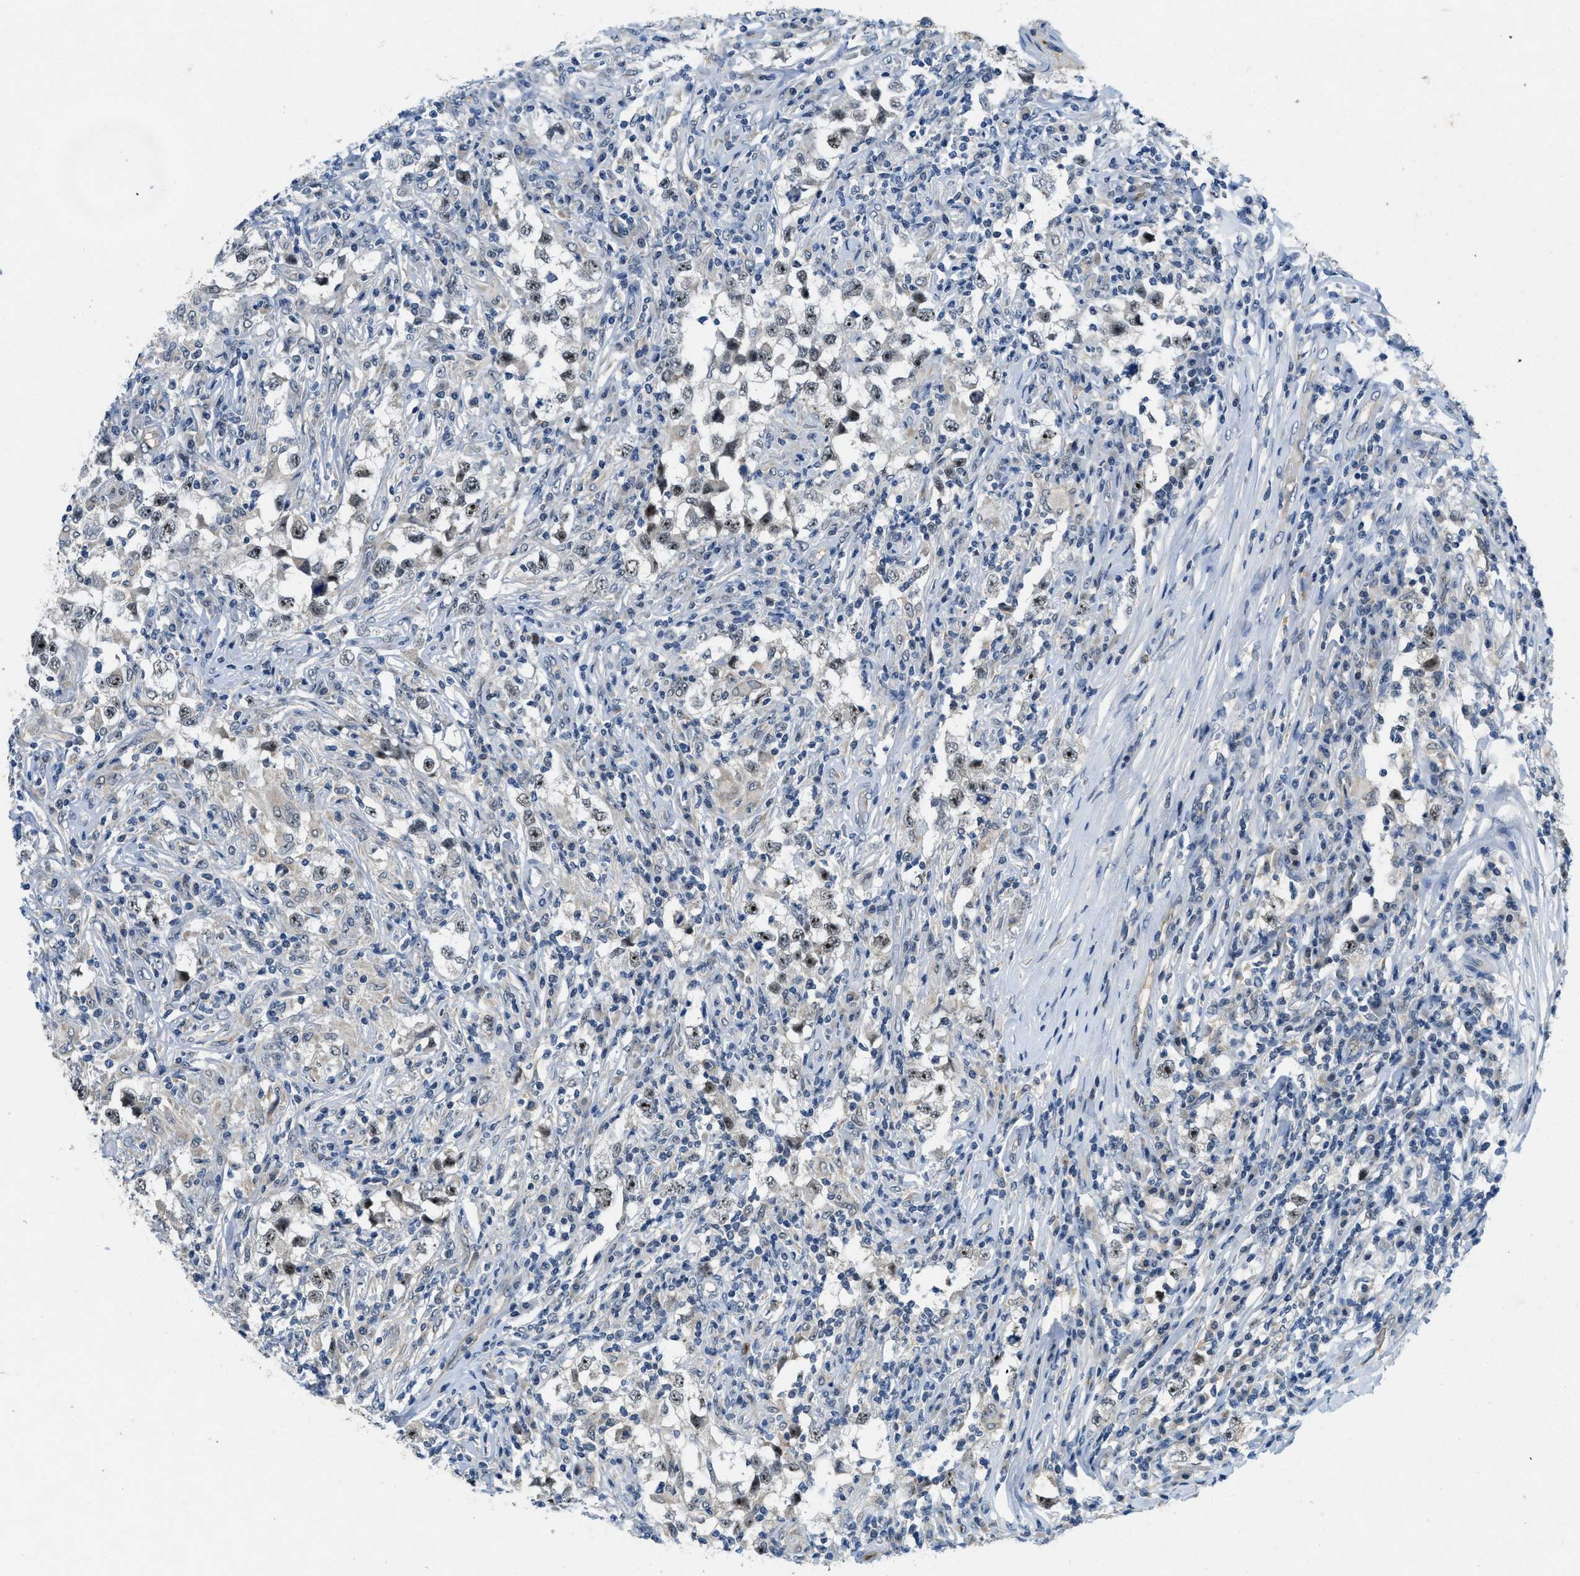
{"staining": {"intensity": "weak", "quantity": "<25%", "location": "nuclear"}, "tissue": "testis cancer", "cell_type": "Tumor cells", "image_type": "cancer", "snomed": [{"axis": "morphology", "description": "Carcinoma, Embryonal, NOS"}, {"axis": "topography", "description": "Testis"}], "caption": "Testis cancer (embryonal carcinoma) was stained to show a protein in brown. There is no significant positivity in tumor cells.", "gene": "SLCO2A1", "patient": {"sex": "male", "age": 21}}